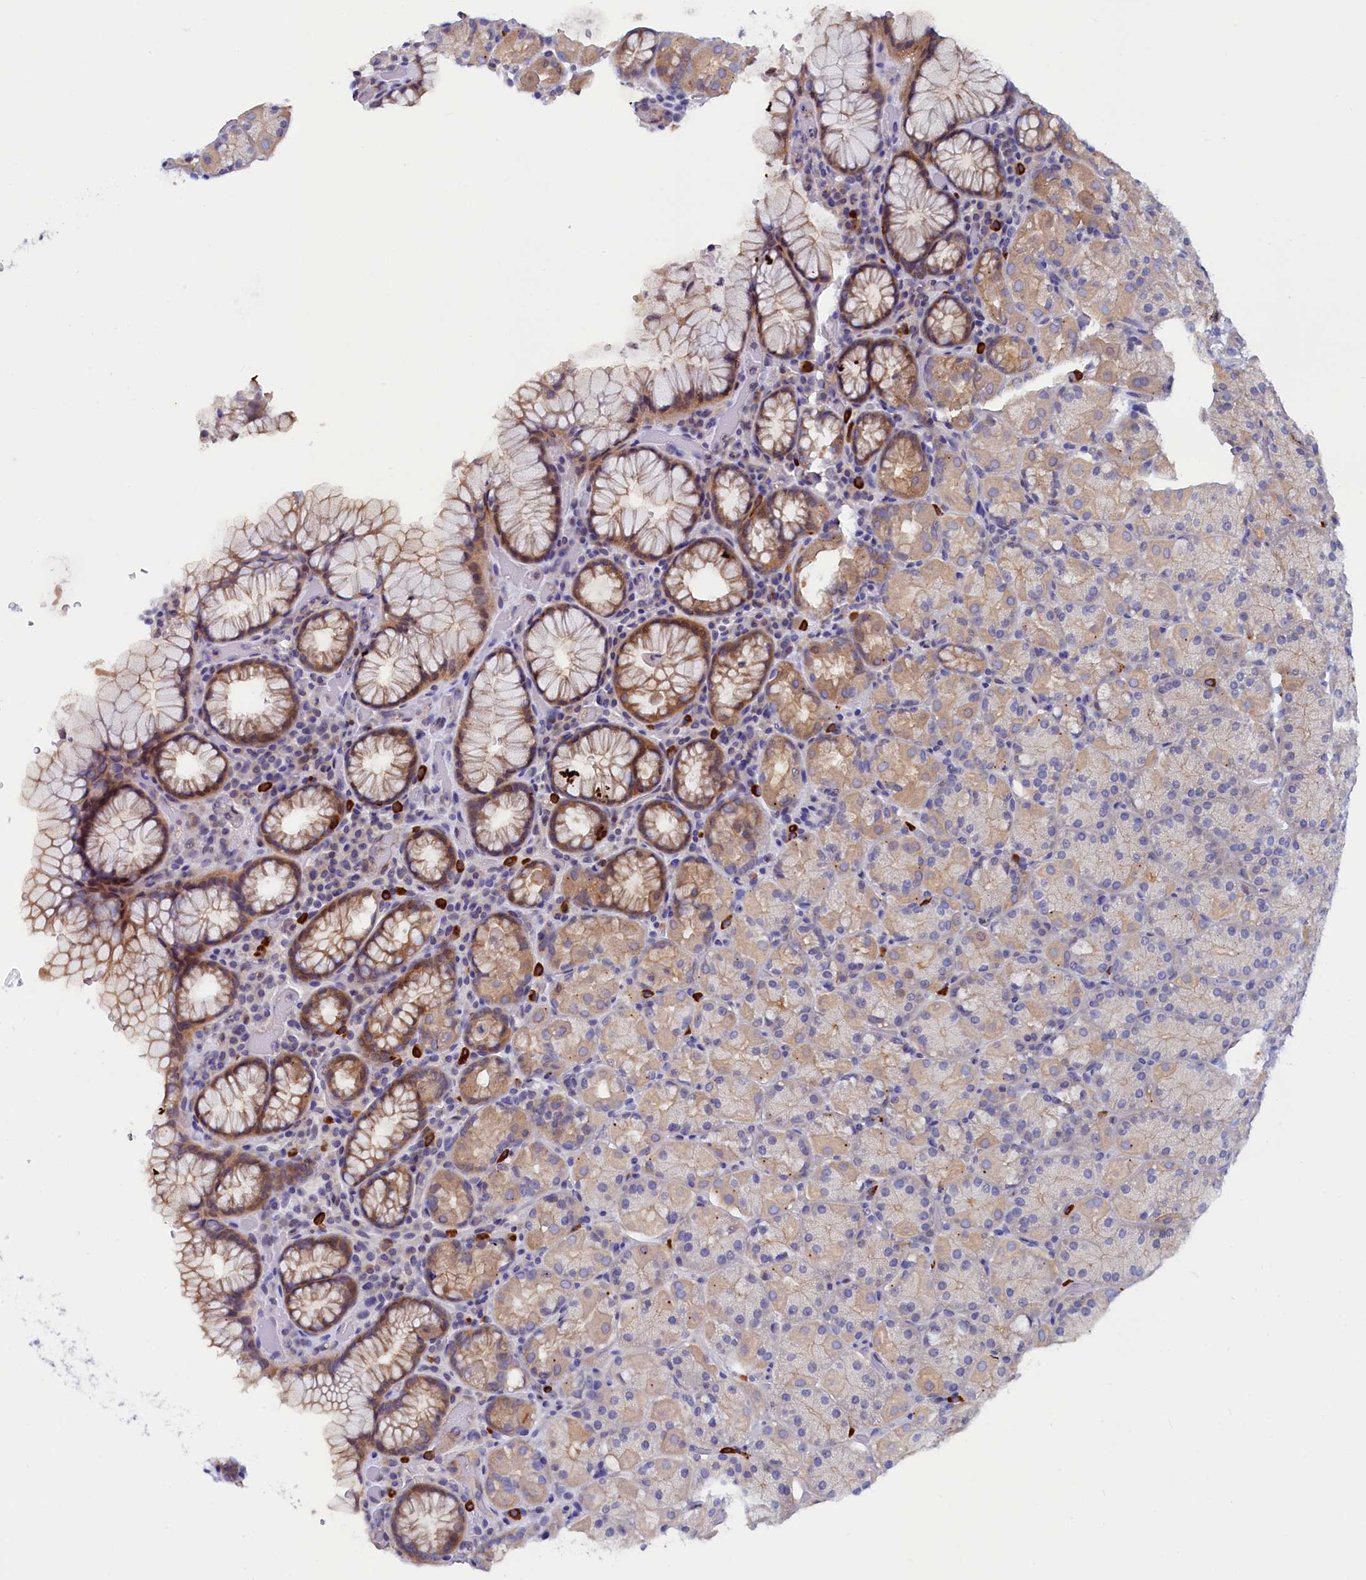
{"staining": {"intensity": "moderate", "quantity": "25%-75%", "location": "cytoplasmic/membranous"}, "tissue": "stomach", "cell_type": "Glandular cells", "image_type": "normal", "snomed": [{"axis": "morphology", "description": "Normal tissue, NOS"}, {"axis": "topography", "description": "Stomach, upper"}, {"axis": "topography", "description": "Stomach, lower"}], "caption": "IHC of unremarkable human stomach displays medium levels of moderate cytoplasmic/membranous staining in about 25%-75% of glandular cells. Nuclei are stained in blue.", "gene": "ASTE1", "patient": {"sex": "male", "age": 80}}